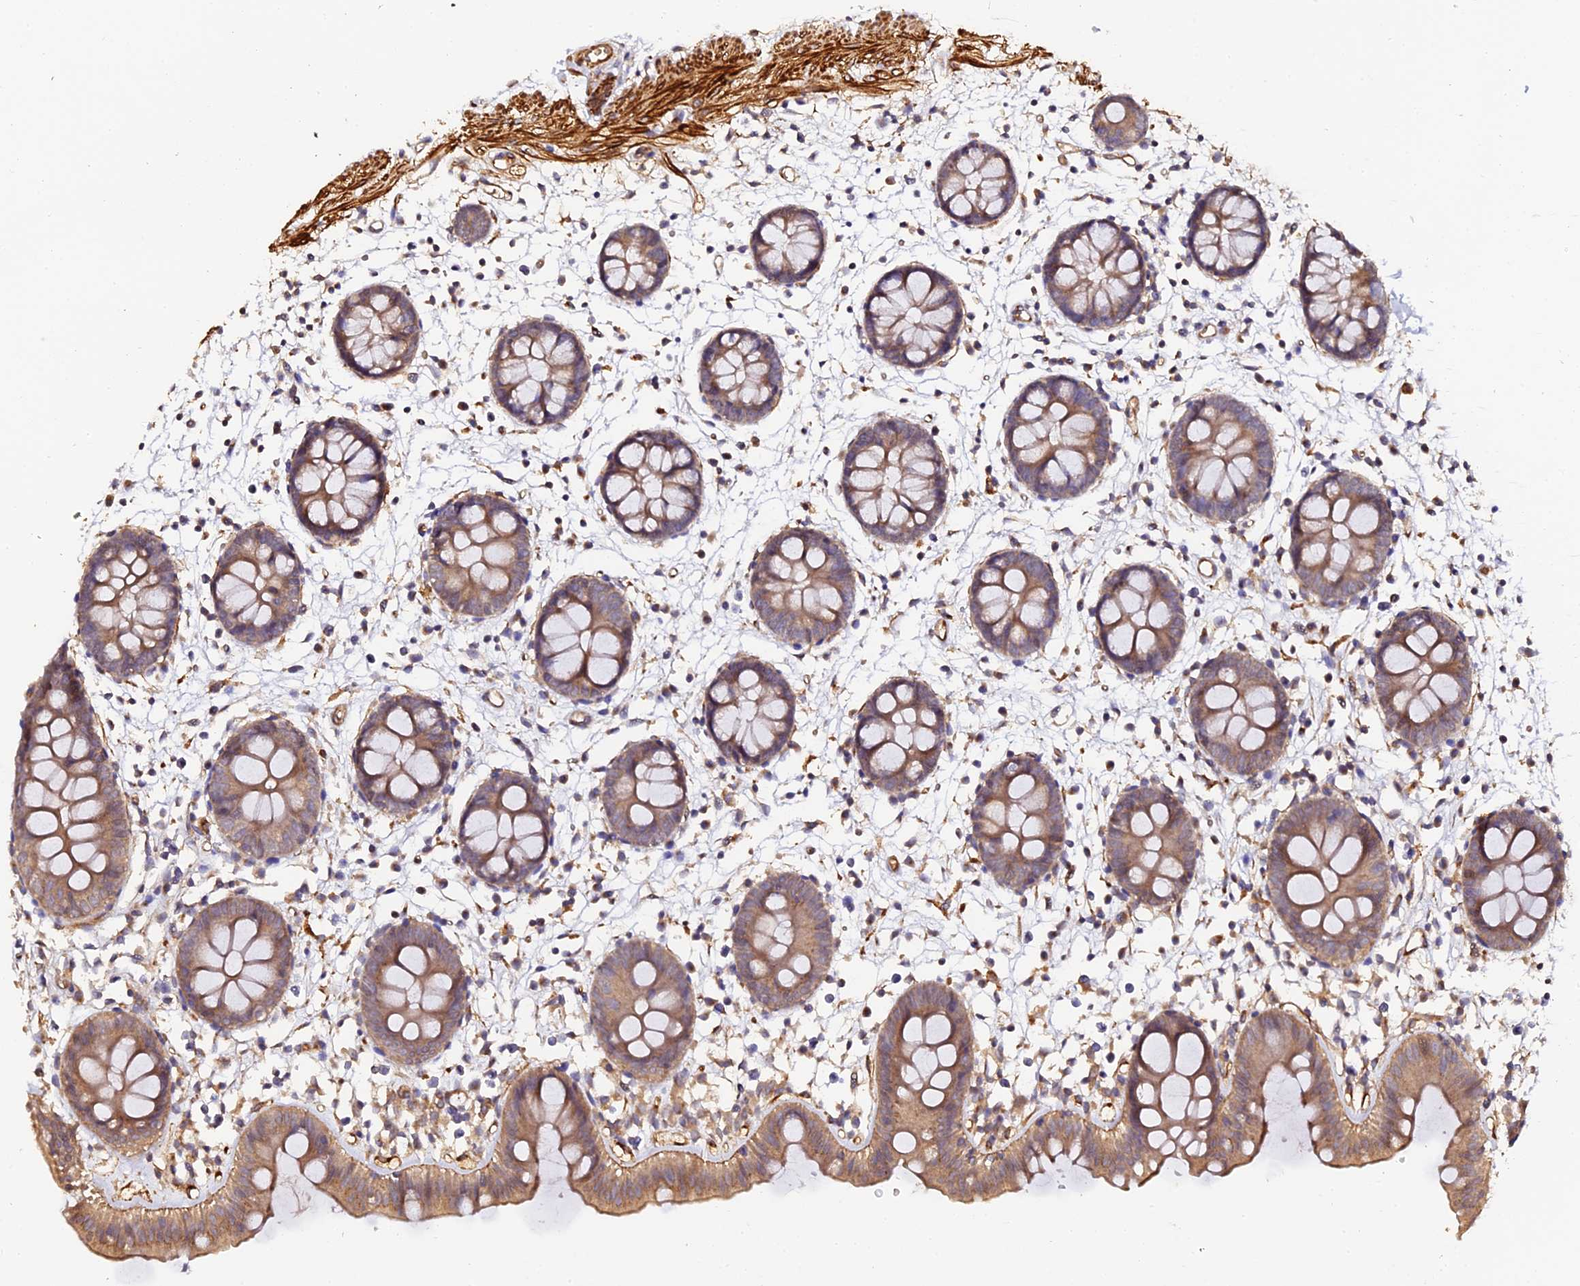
{"staining": {"intensity": "strong", "quantity": ">75%", "location": "cytoplasmic/membranous"}, "tissue": "colon", "cell_type": "Endothelial cells", "image_type": "normal", "snomed": [{"axis": "morphology", "description": "Normal tissue, NOS"}, {"axis": "topography", "description": "Colon"}], "caption": "A brown stain highlights strong cytoplasmic/membranous staining of a protein in endothelial cells of normal colon.", "gene": "TDO2", "patient": {"sex": "male", "age": 56}}